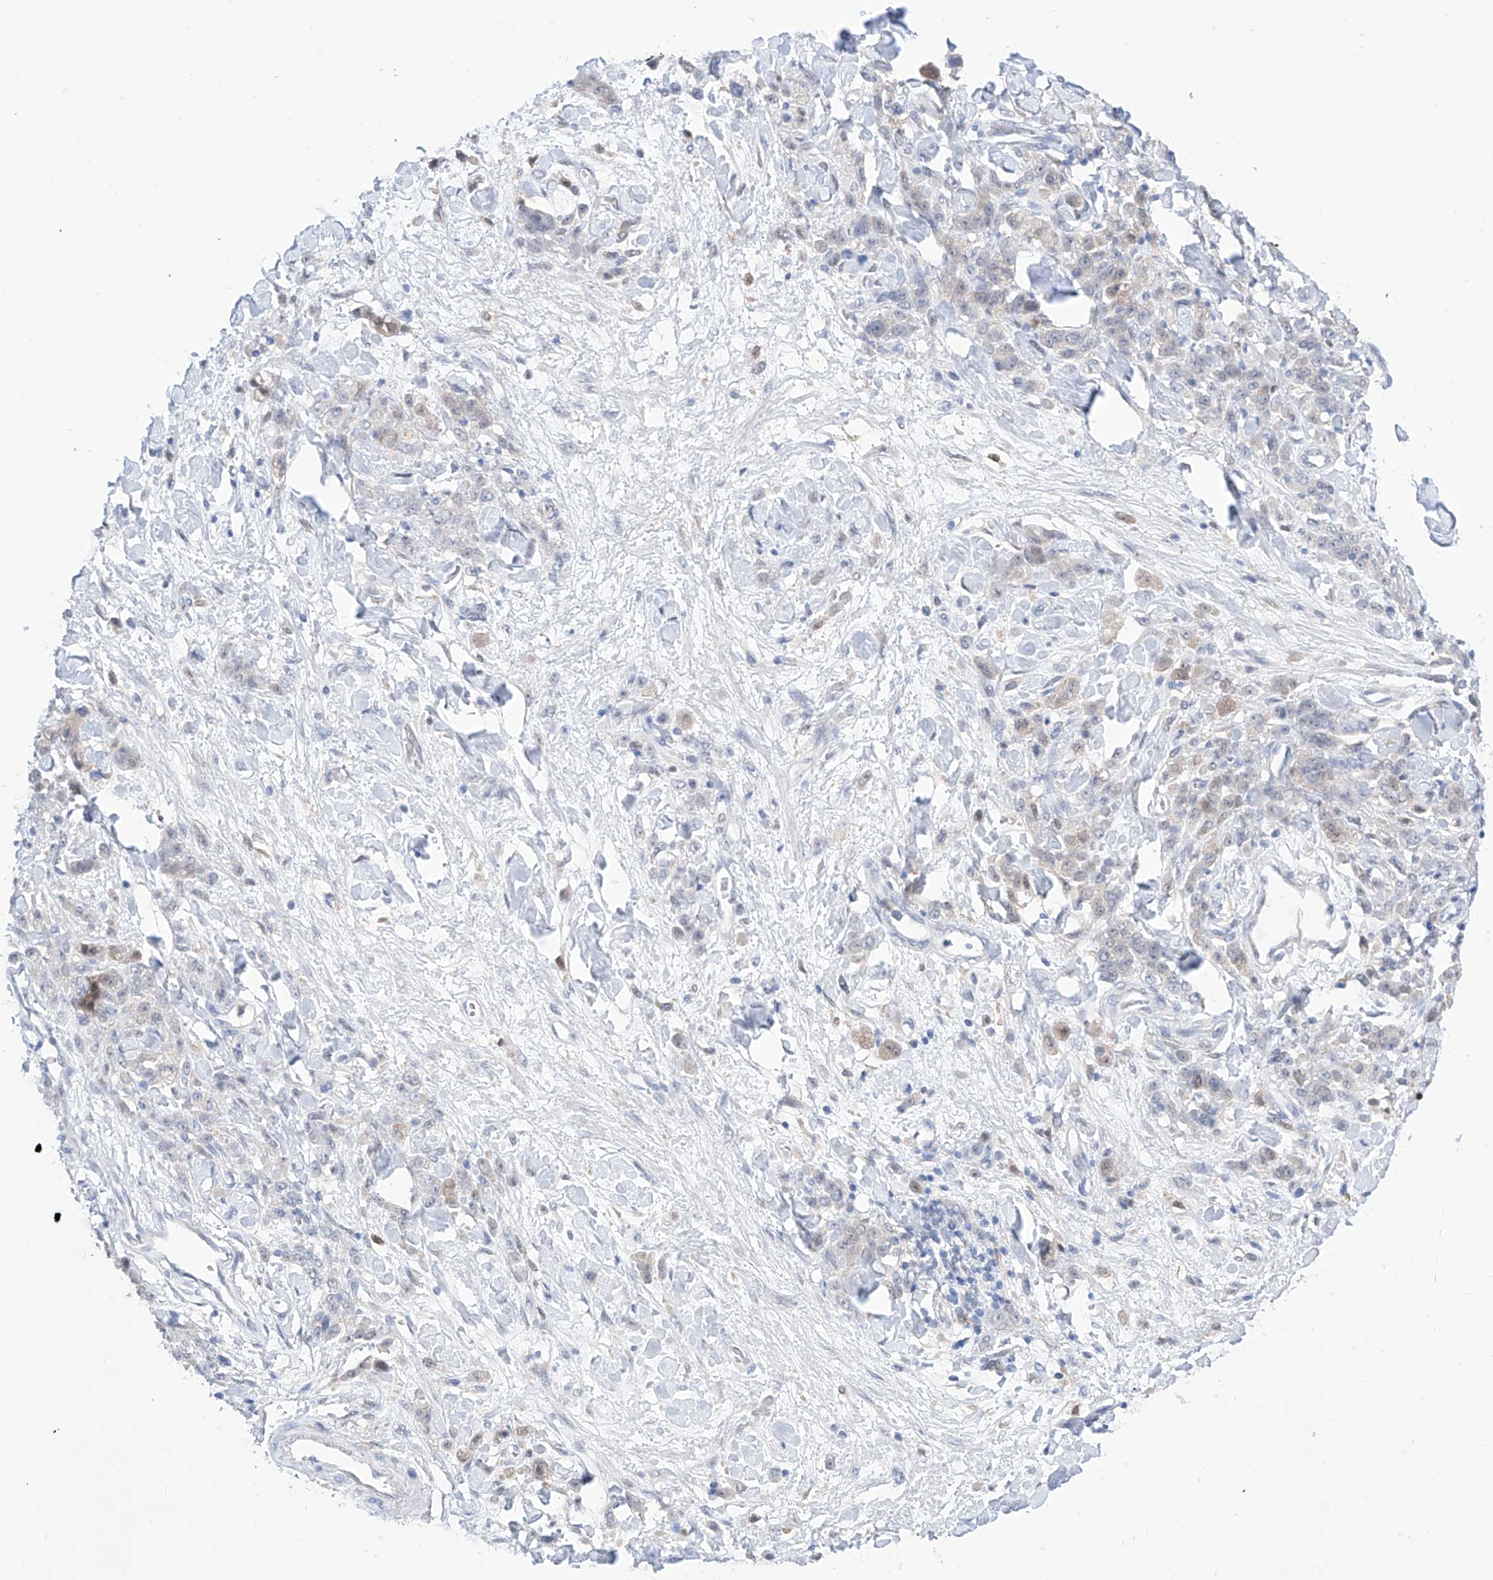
{"staining": {"intensity": "weak", "quantity": "<25%", "location": "cytoplasmic/membranous"}, "tissue": "stomach cancer", "cell_type": "Tumor cells", "image_type": "cancer", "snomed": [{"axis": "morphology", "description": "Normal tissue, NOS"}, {"axis": "morphology", "description": "Adenocarcinoma, NOS"}, {"axis": "topography", "description": "Stomach"}], "caption": "Immunohistochemical staining of human adenocarcinoma (stomach) displays no significant expression in tumor cells. (DAB immunohistochemistry (IHC) visualized using brightfield microscopy, high magnification).", "gene": "PDXK", "patient": {"sex": "male", "age": 82}}